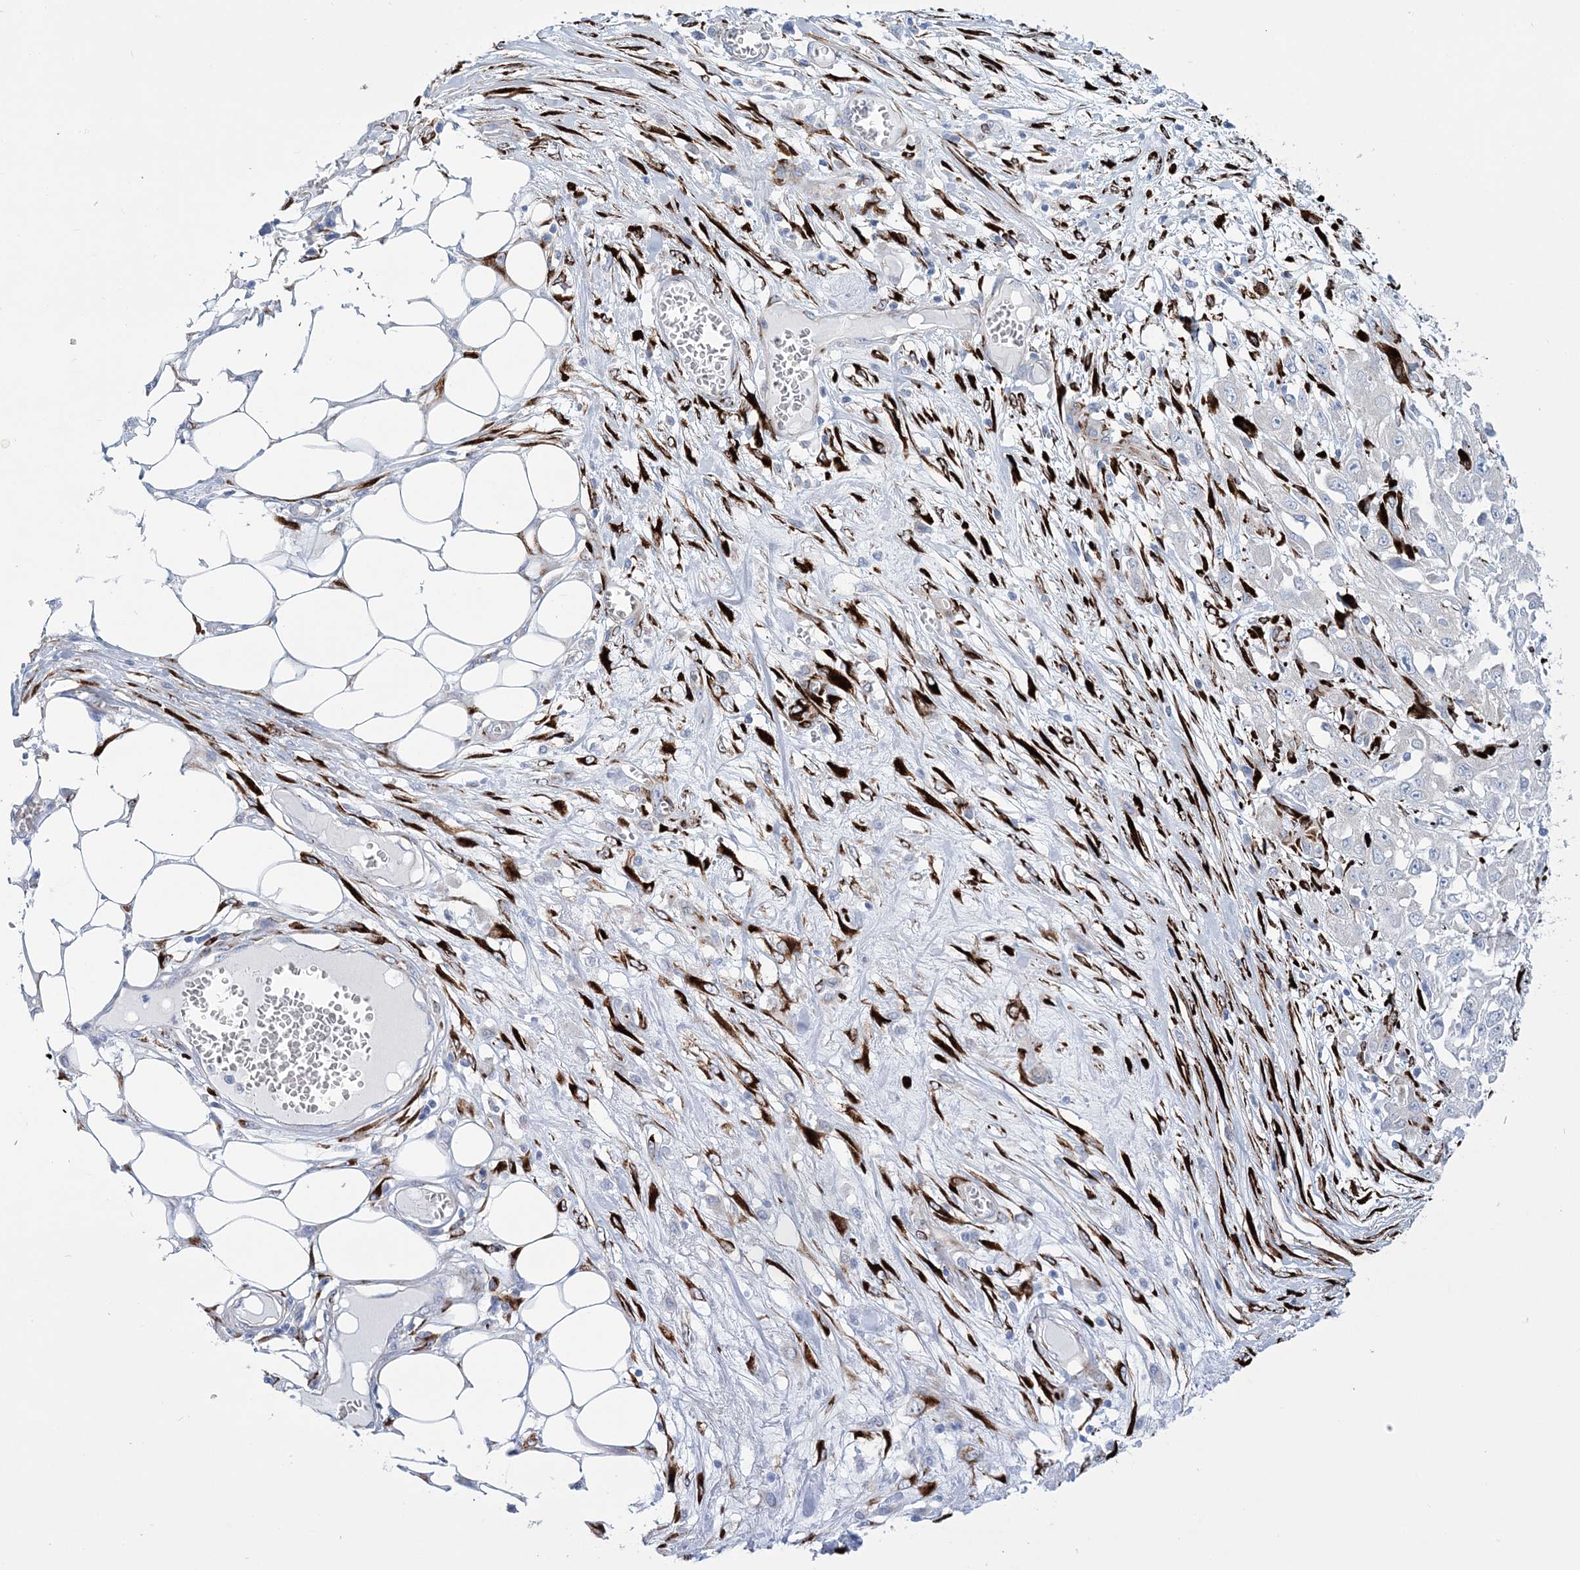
{"staining": {"intensity": "negative", "quantity": "none", "location": "none"}, "tissue": "skin cancer", "cell_type": "Tumor cells", "image_type": "cancer", "snomed": [{"axis": "morphology", "description": "Squamous cell carcinoma, NOS"}, {"axis": "morphology", "description": "Squamous cell carcinoma, metastatic, NOS"}, {"axis": "topography", "description": "Skin"}, {"axis": "topography", "description": "Lymph node"}], "caption": "Human squamous cell carcinoma (skin) stained for a protein using immunohistochemistry reveals no expression in tumor cells.", "gene": "RAB11FIP5", "patient": {"sex": "male", "age": 75}}